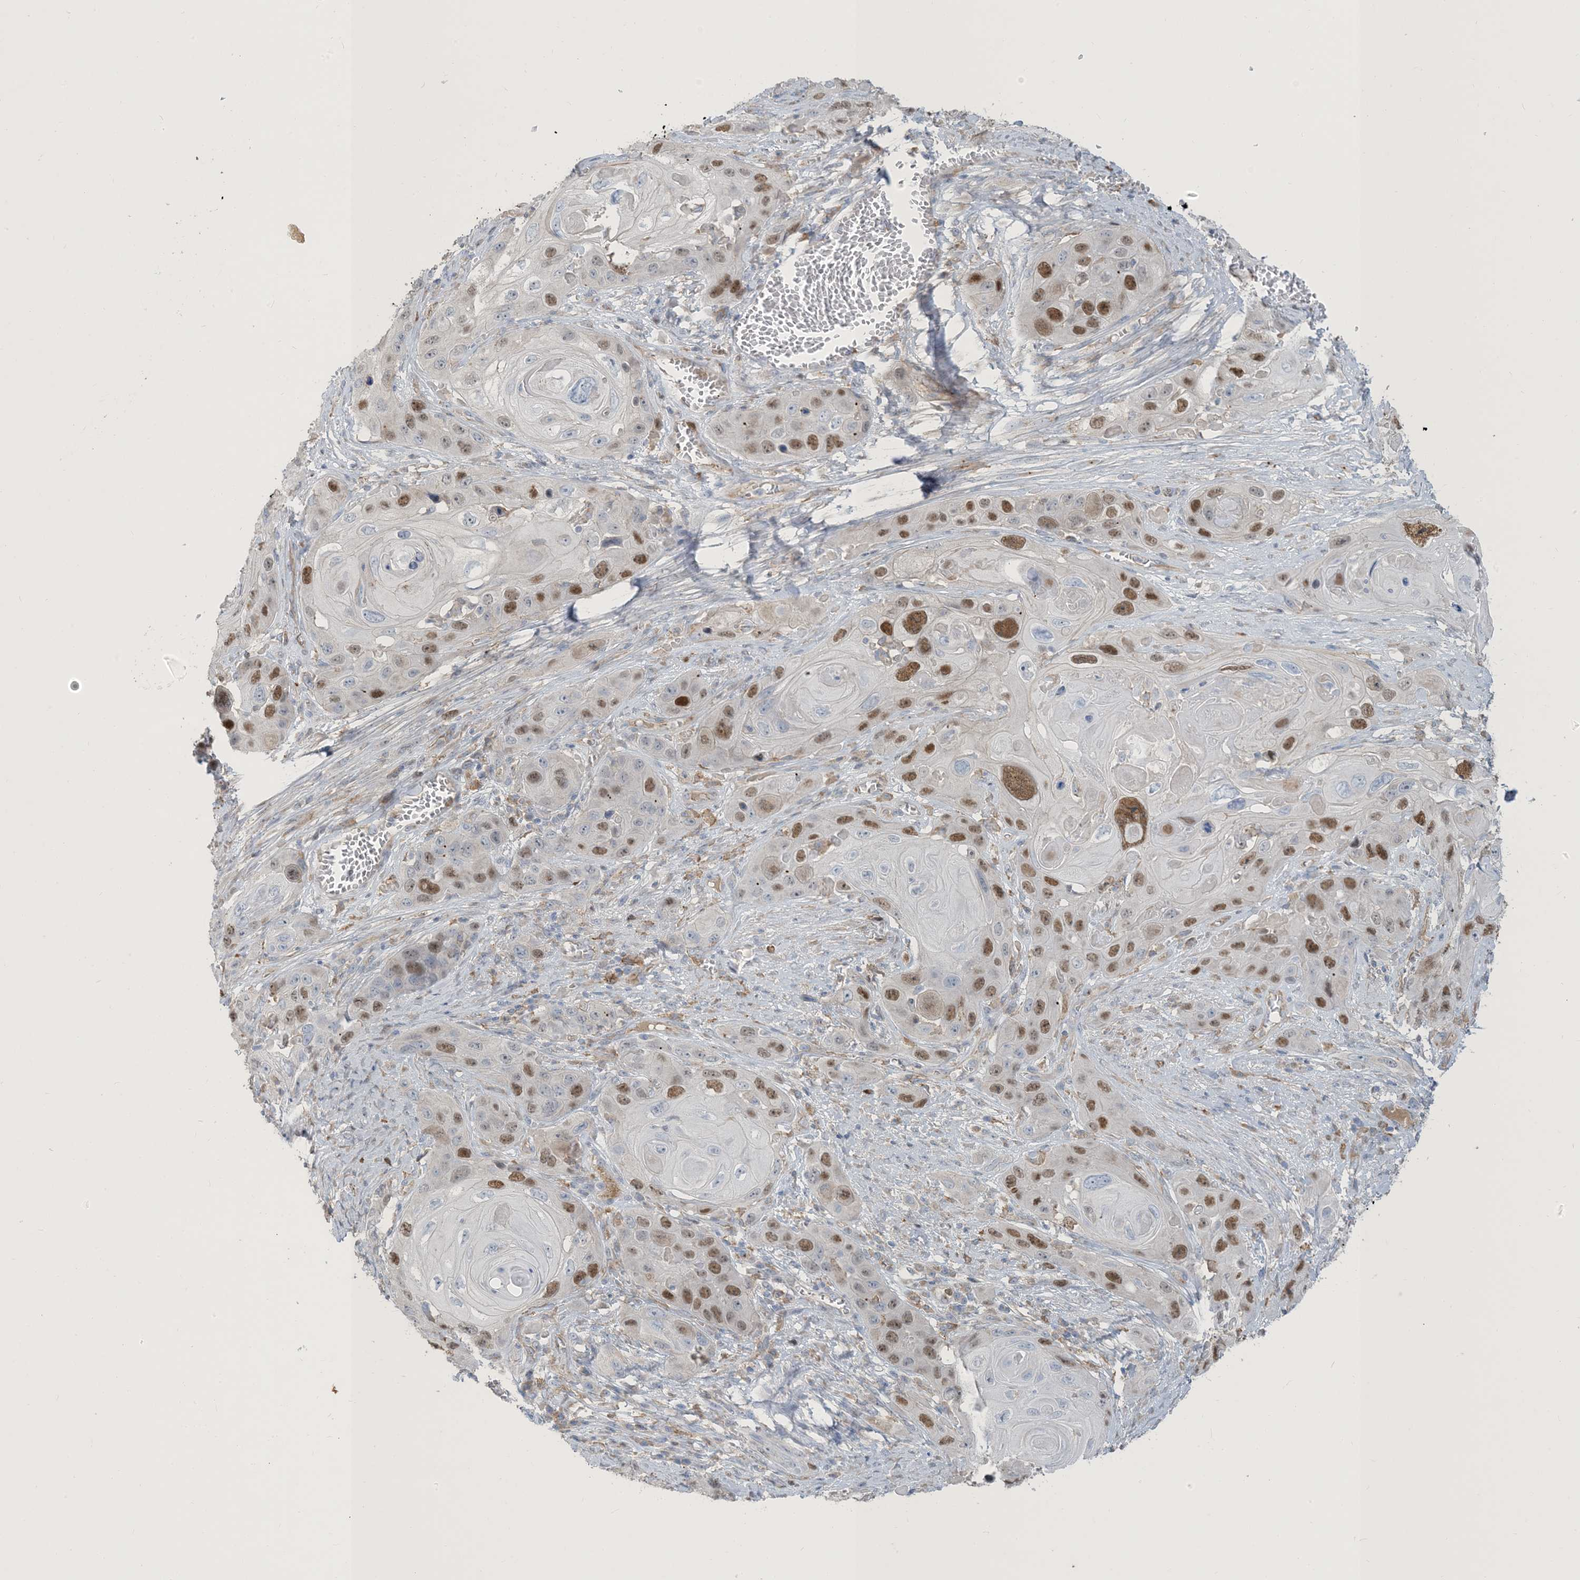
{"staining": {"intensity": "moderate", "quantity": "25%-75%", "location": "nuclear"}, "tissue": "skin cancer", "cell_type": "Tumor cells", "image_type": "cancer", "snomed": [{"axis": "morphology", "description": "Squamous cell carcinoma, NOS"}, {"axis": "topography", "description": "Skin"}], "caption": "Moderate nuclear protein staining is identified in approximately 25%-75% of tumor cells in skin cancer.", "gene": "PEAR1", "patient": {"sex": "male", "age": 55}}